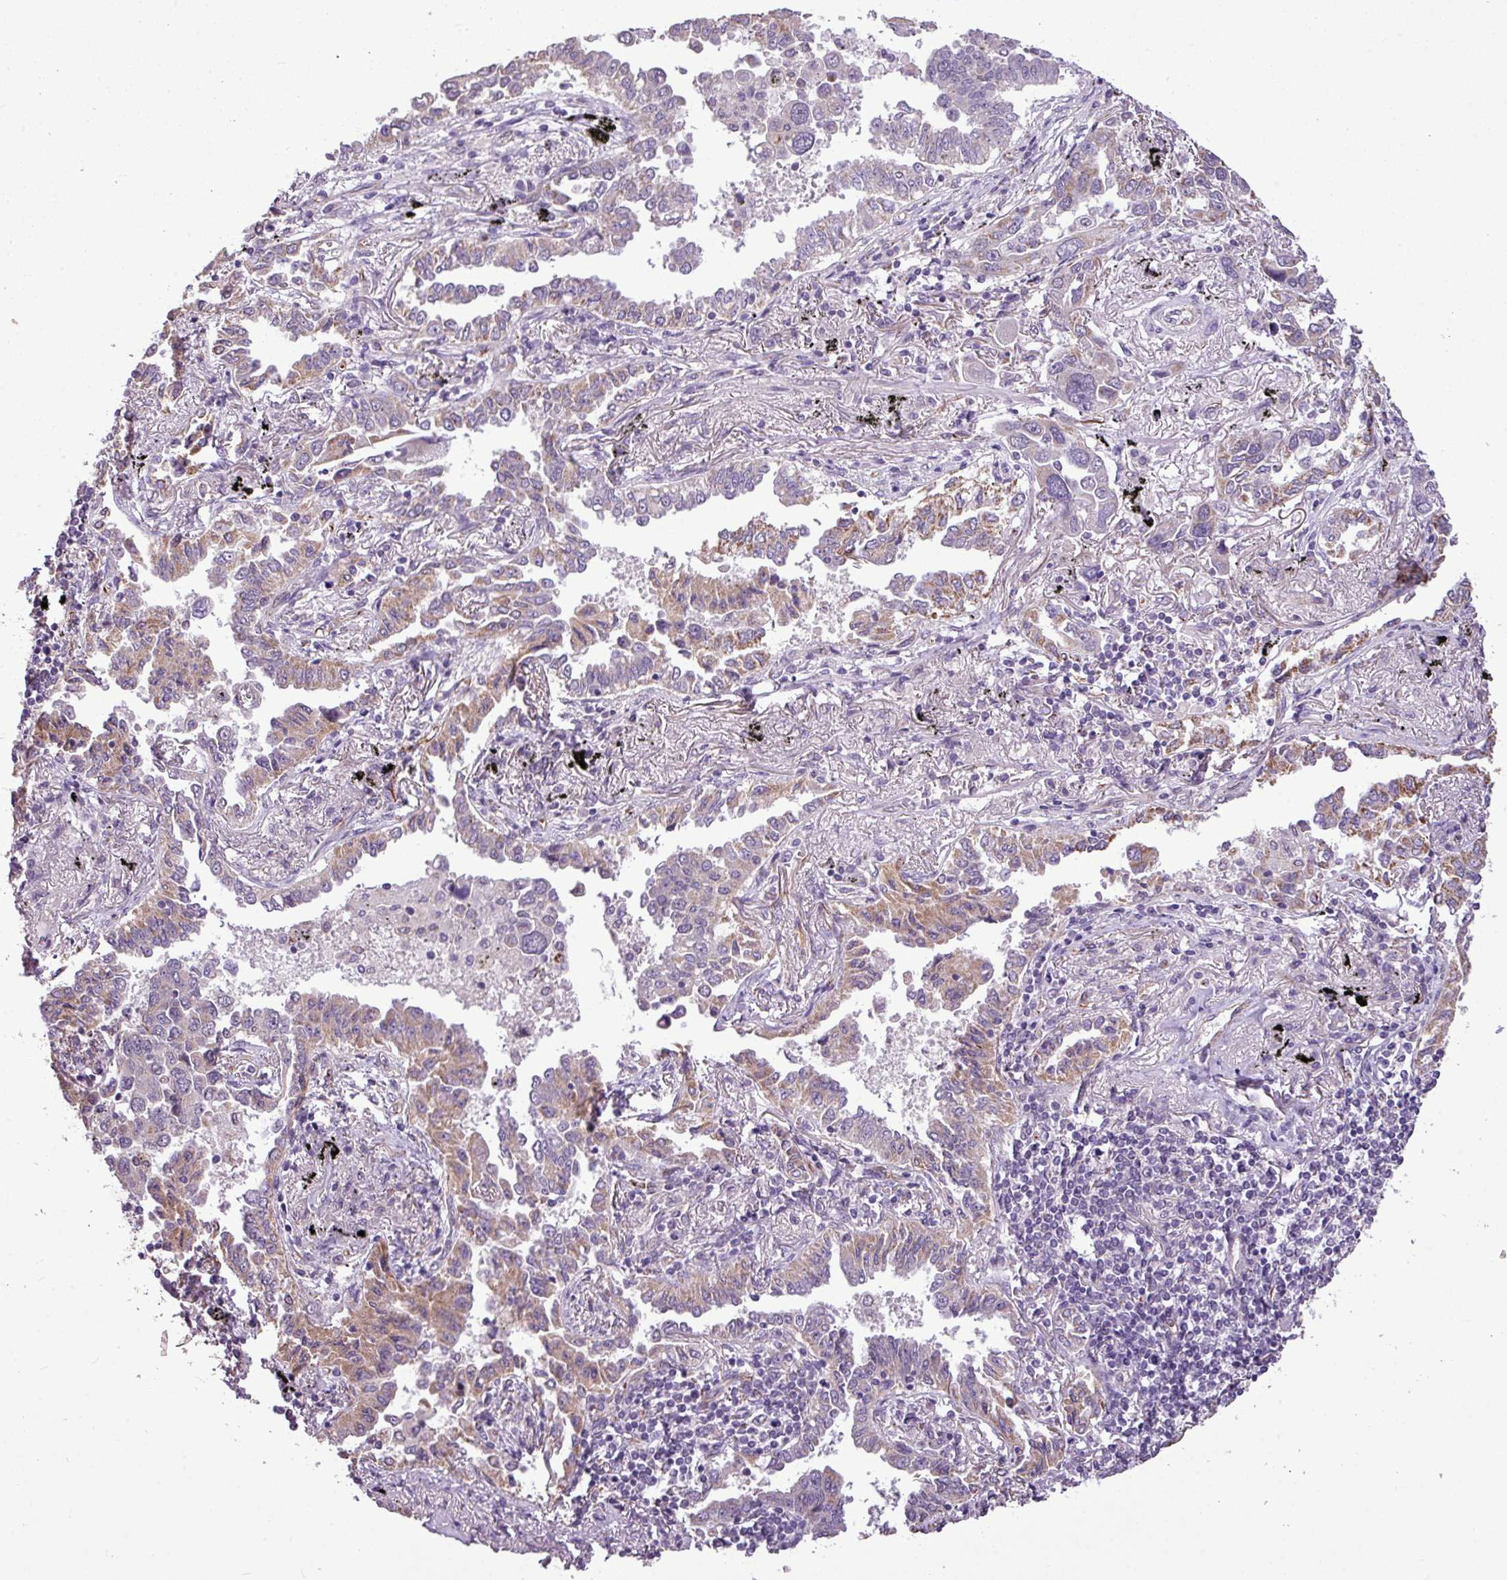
{"staining": {"intensity": "weak", "quantity": "25%-75%", "location": "cytoplasmic/membranous"}, "tissue": "lung cancer", "cell_type": "Tumor cells", "image_type": "cancer", "snomed": [{"axis": "morphology", "description": "Adenocarcinoma, NOS"}, {"axis": "topography", "description": "Lung"}], "caption": "This is a micrograph of IHC staining of lung cancer, which shows weak positivity in the cytoplasmic/membranous of tumor cells.", "gene": "ALDH2", "patient": {"sex": "male", "age": 67}}